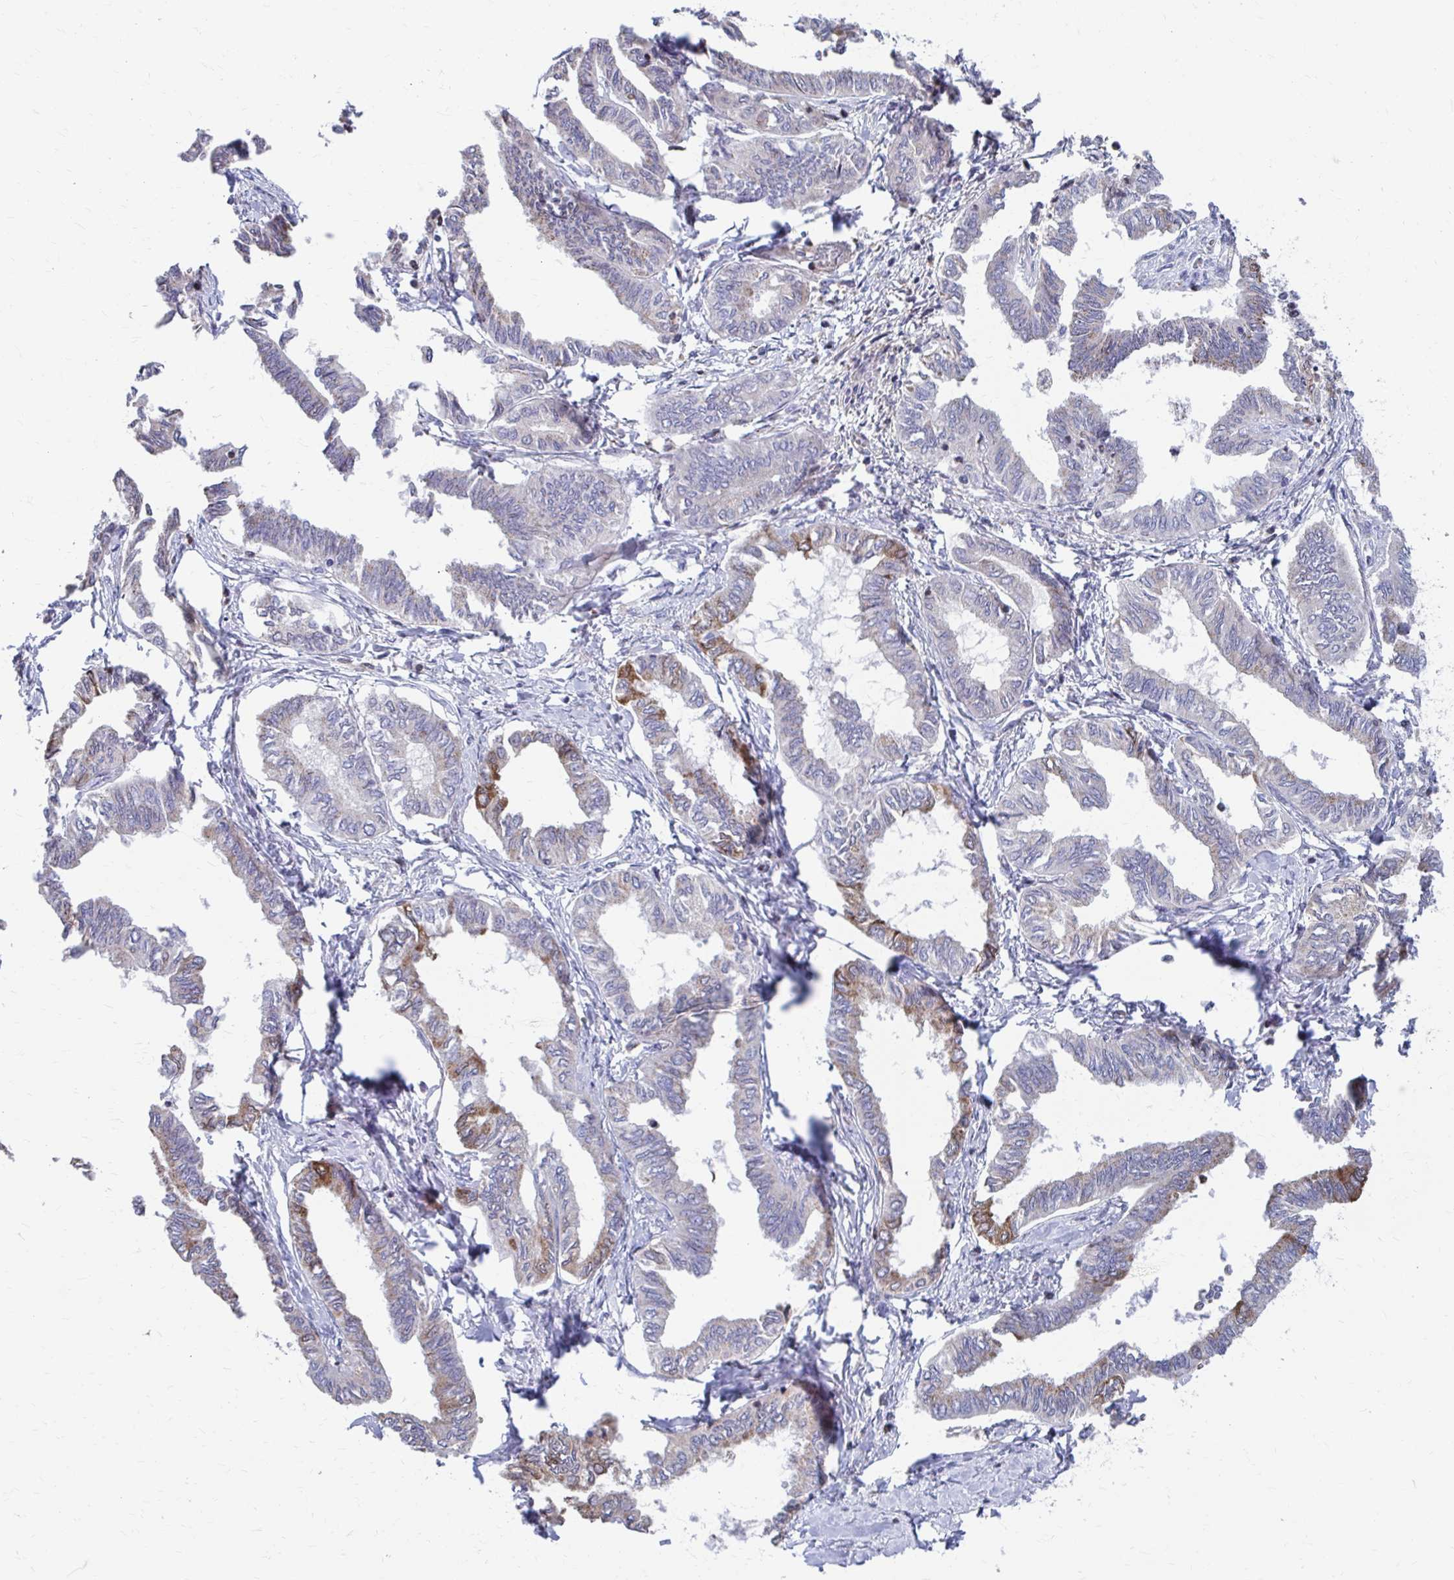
{"staining": {"intensity": "moderate", "quantity": "<25%", "location": "cytoplasmic/membranous"}, "tissue": "ovarian cancer", "cell_type": "Tumor cells", "image_type": "cancer", "snomed": [{"axis": "morphology", "description": "Carcinoma, endometroid"}, {"axis": "topography", "description": "Ovary"}], "caption": "High-magnification brightfield microscopy of endometroid carcinoma (ovarian) stained with DAB (3,3'-diaminobenzidine) (brown) and counterstained with hematoxylin (blue). tumor cells exhibit moderate cytoplasmic/membranous expression is identified in about<25% of cells.", "gene": "FKBP2", "patient": {"sex": "female", "age": 70}}